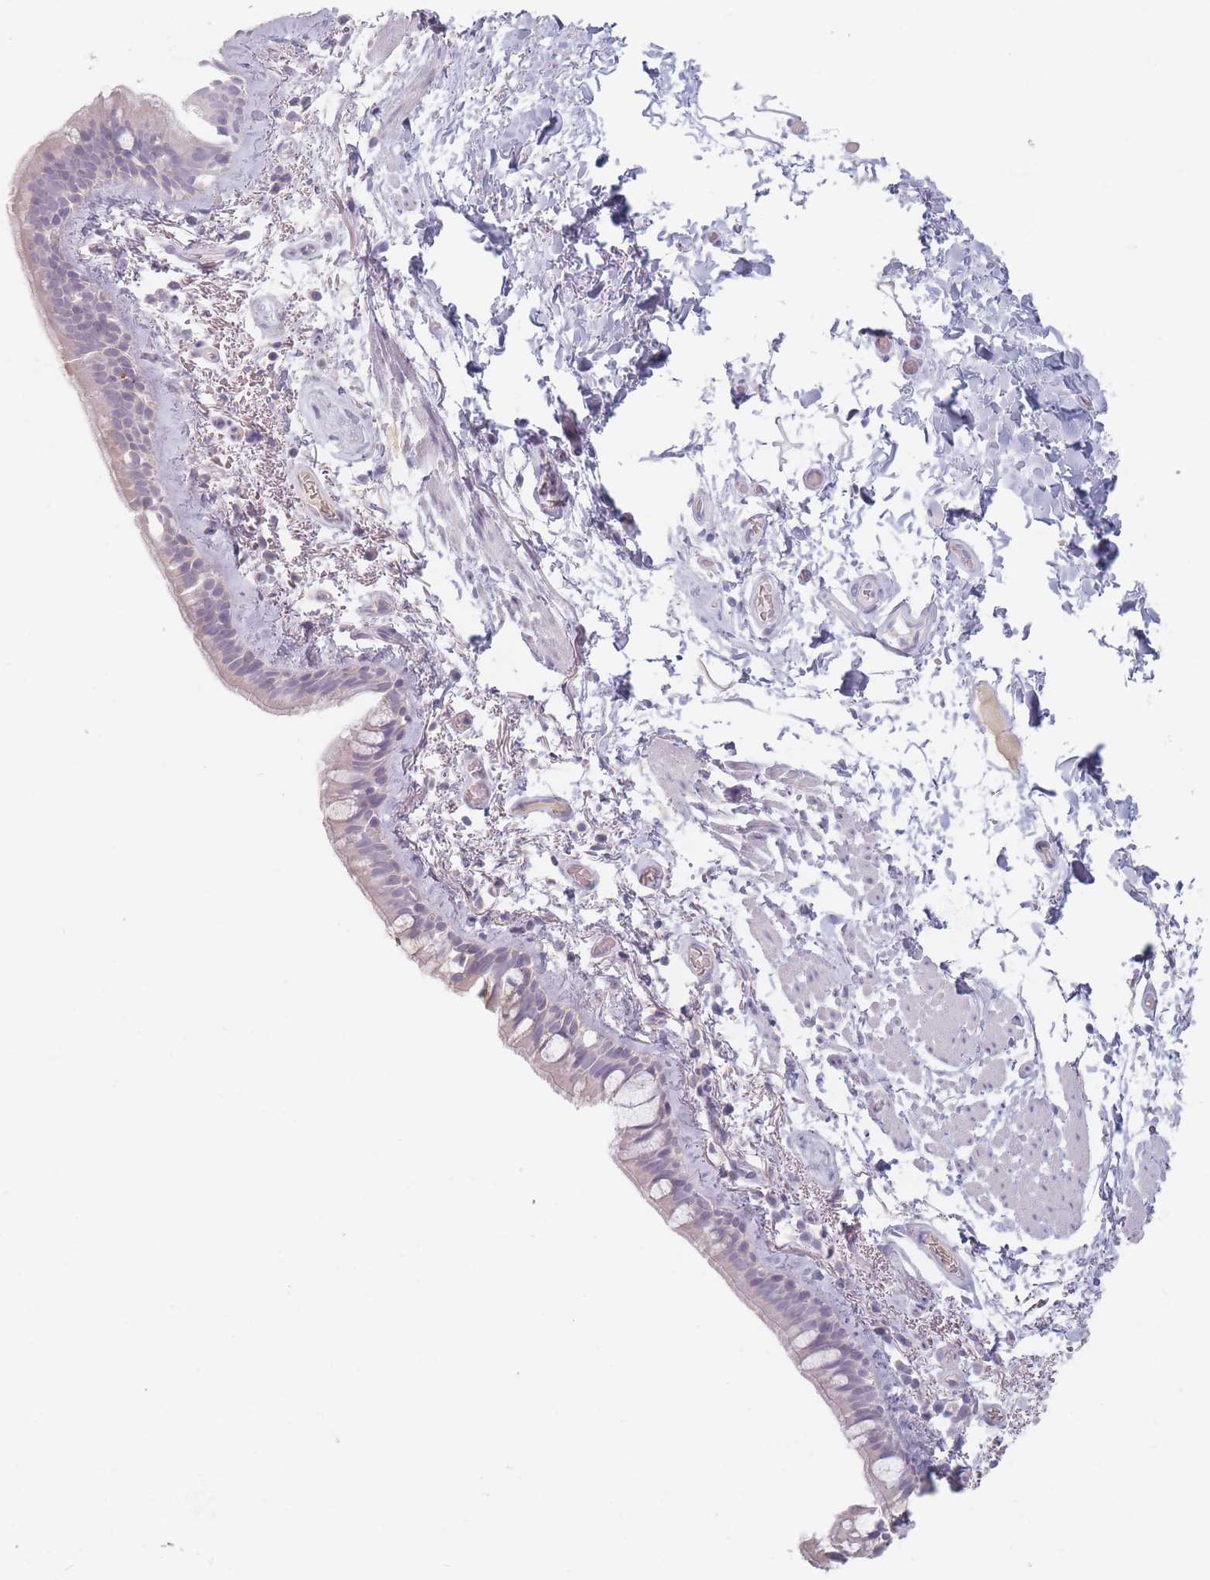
{"staining": {"intensity": "negative", "quantity": "none", "location": "none"}, "tissue": "bronchus", "cell_type": "Respiratory epithelial cells", "image_type": "normal", "snomed": [{"axis": "morphology", "description": "Normal tissue, NOS"}, {"axis": "topography", "description": "Cartilage tissue"}], "caption": "DAB (3,3'-diaminobenzidine) immunohistochemical staining of unremarkable bronchus reveals no significant positivity in respiratory epithelial cells. (Brightfield microscopy of DAB (3,3'-diaminobenzidine) IHC at high magnification).", "gene": "HELZ2", "patient": {"sex": "male", "age": 63}}